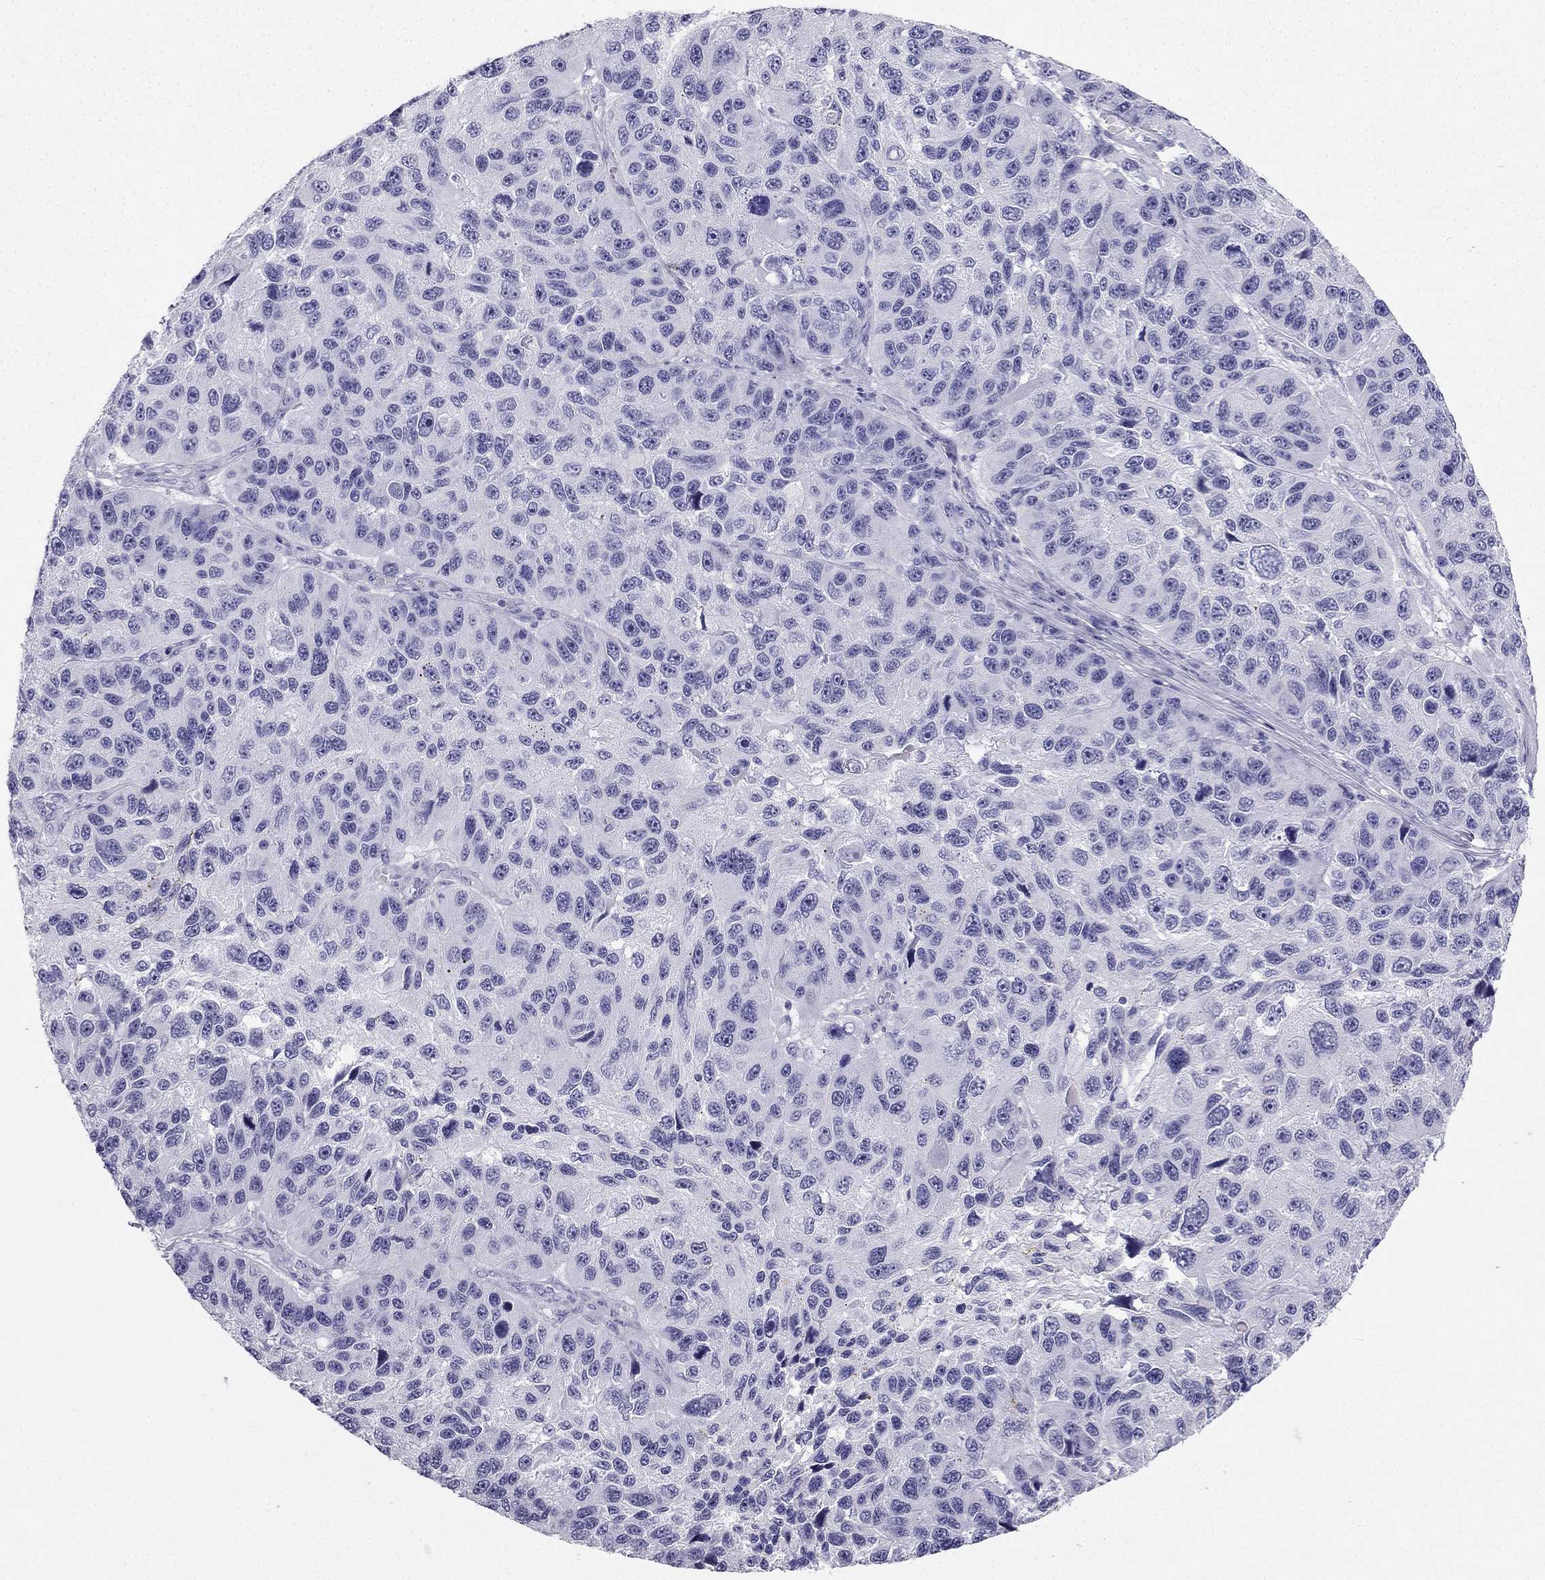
{"staining": {"intensity": "negative", "quantity": "none", "location": "none"}, "tissue": "melanoma", "cell_type": "Tumor cells", "image_type": "cancer", "snomed": [{"axis": "morphology", "description": "Malignant melanoma, NOS"}, {"axis": "topography", "description": "Skin"}], "caption": "Human melanoma stained for a protein using IHC exhibits no positivity in tumor cells.", "gene": "TFF3", "patient": {"sex": "male", "age": 53}}